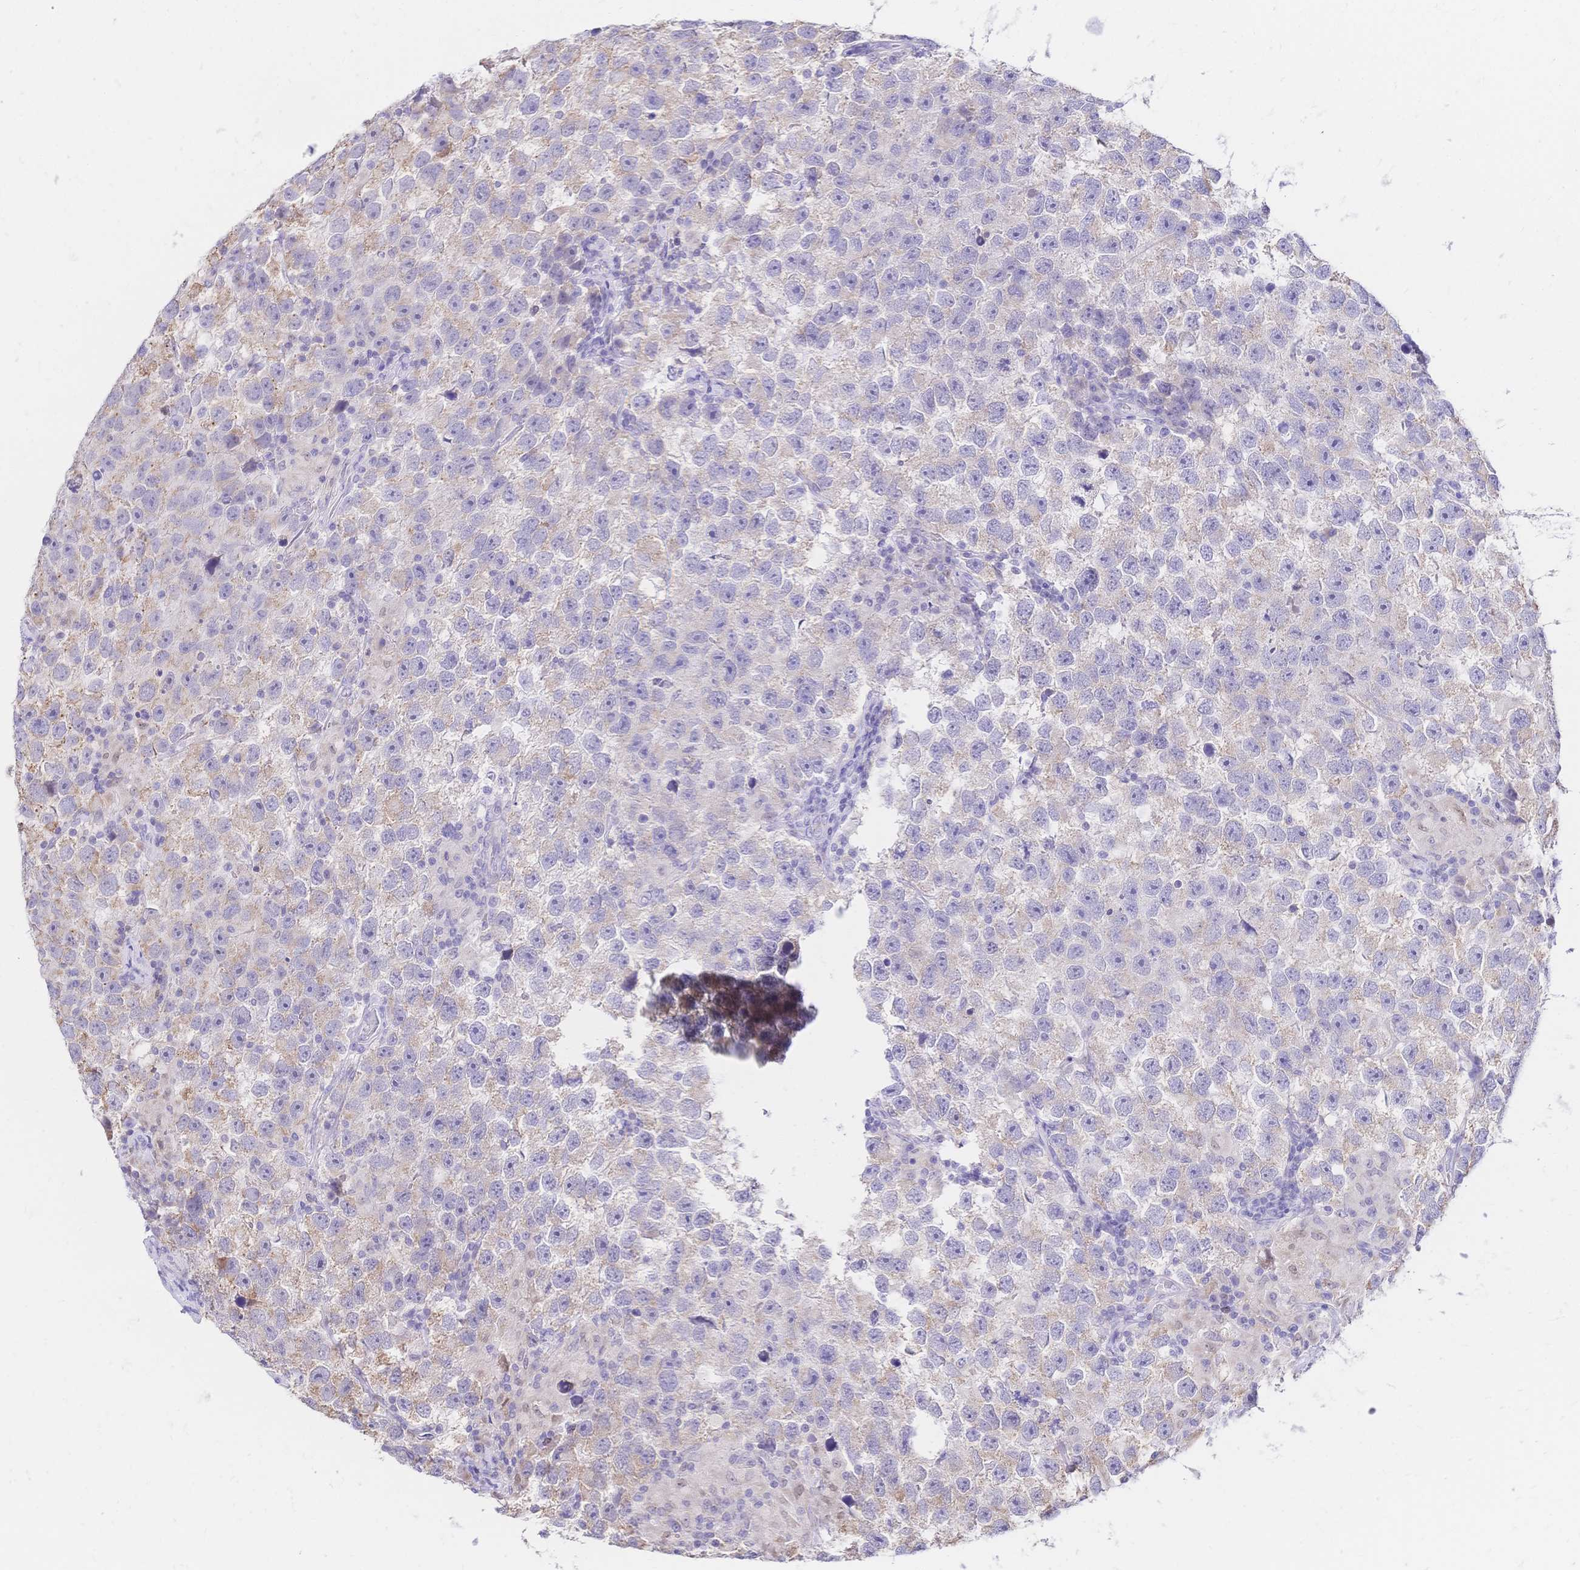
{"staining": {"intensity": "weak", "quantity": "<25%", "location": "cytoplasmic/membranous"}, "tissue": "testis cancer", "cell_type": "Tumor cells", "image_type": "cancer", "snomed": [{"axis": "morphology", "description": "Seminoma, NOS"}, {"axis": "topography", "description": "Testis"}], "caption": "This image is of testis cancer stained with immunohistochemistry (IHC) to label a protein in brown with the nuclei are counter-stained blue. There is no staining in tumor cells.", "gene": "CLEC18B", "patient": {"sex": "male", "age": 26}}